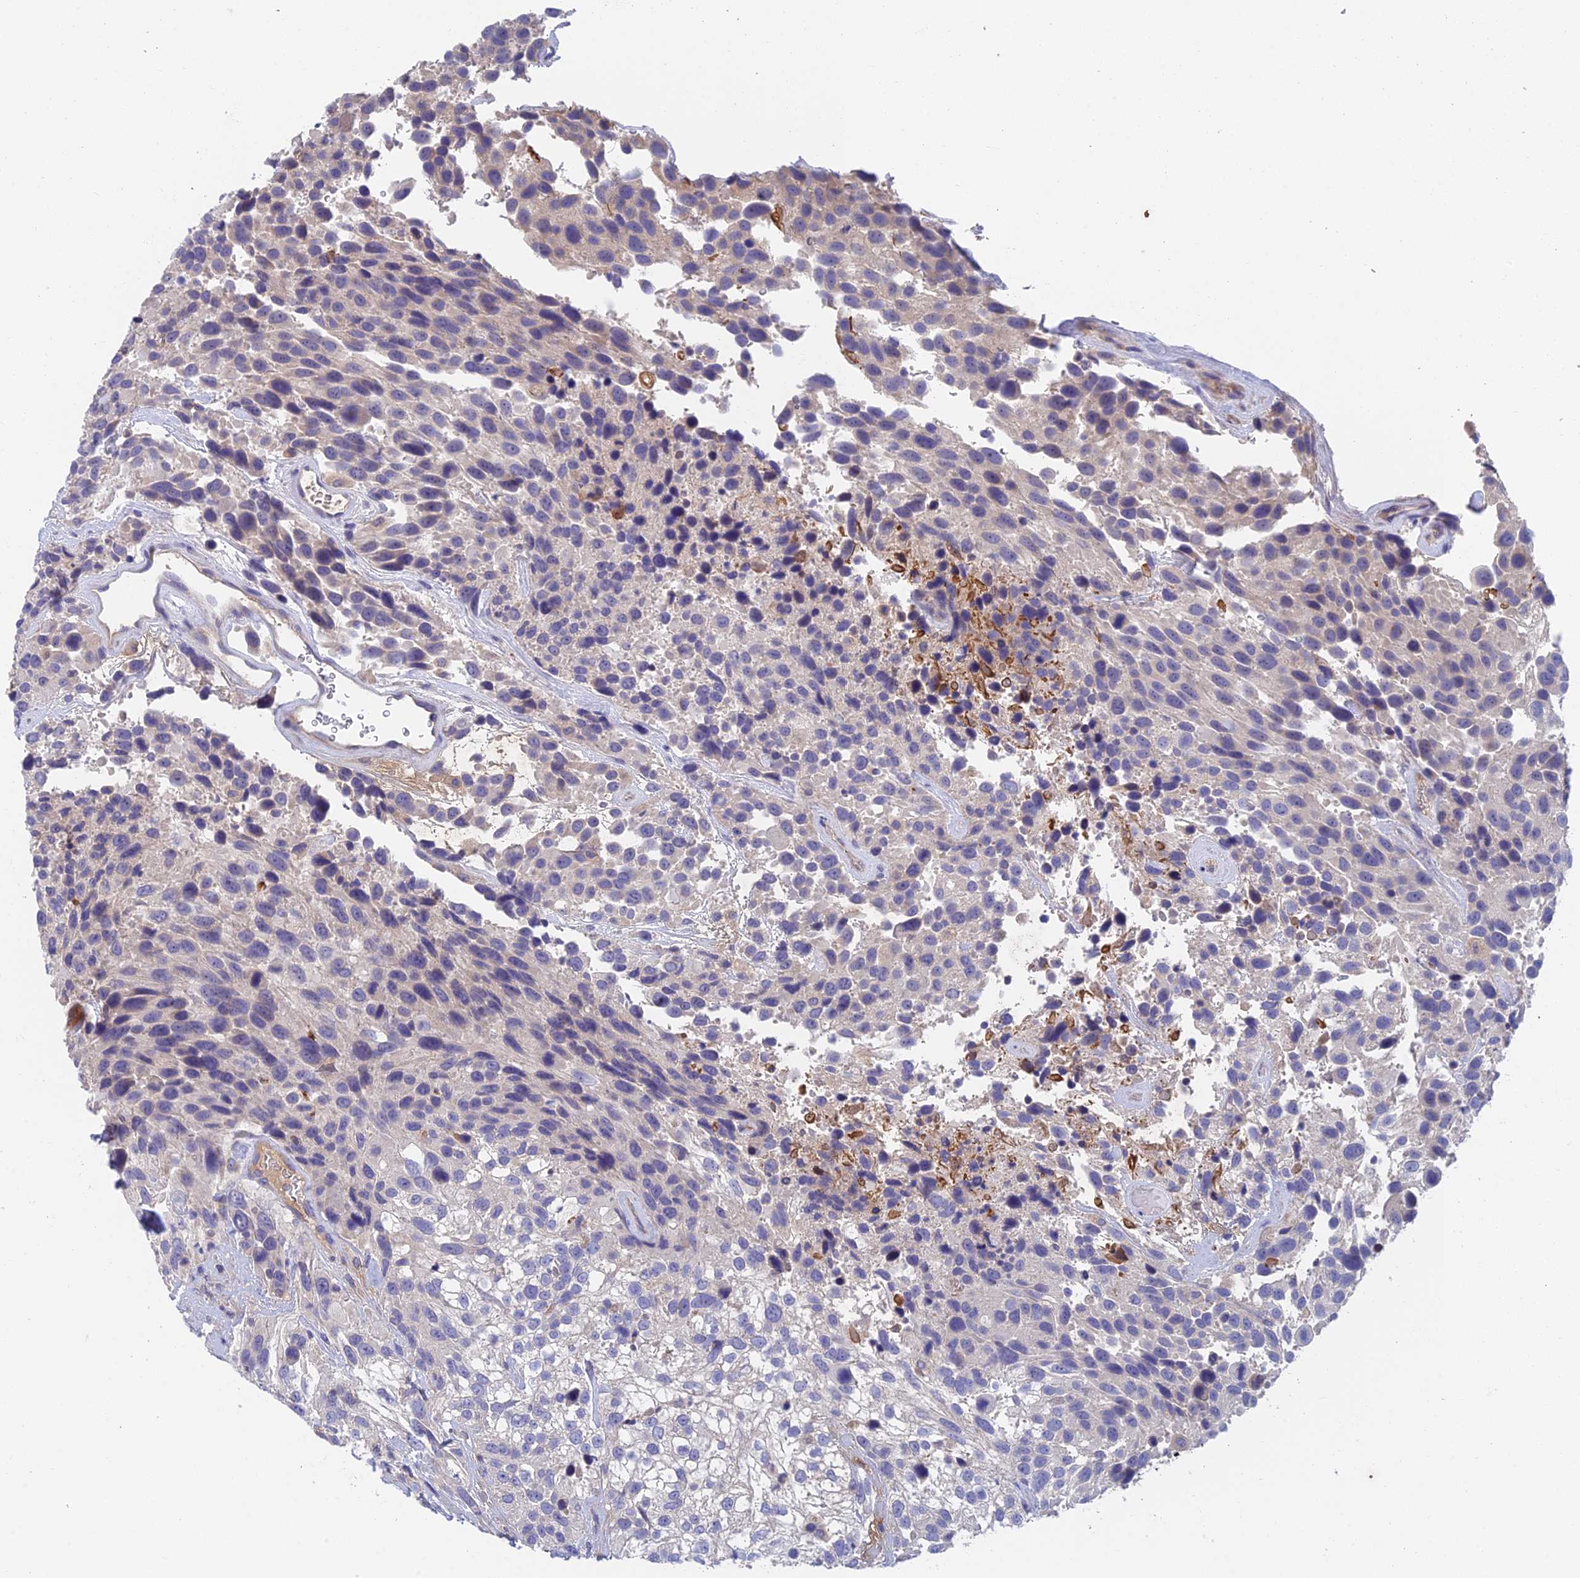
{"staining": {"intensity": "negative", "quantity": "none", "location": "none"}, "tissue": "urothelial cancer", "cell_type": "Tumor cells", "image_type": "cancer", "snomed": [{"axis": "morphology", "description": "Urothelial carcinoma, High grade"}, {"axis": "topography", "description": "Urinary bladder"}], "caption": "Image shows no protein expression in tumor cells of high-grade urothelial carcinoma tissue.", "gene": "ADAMTS13", "patient": {"sex": "female", "age": 70}}